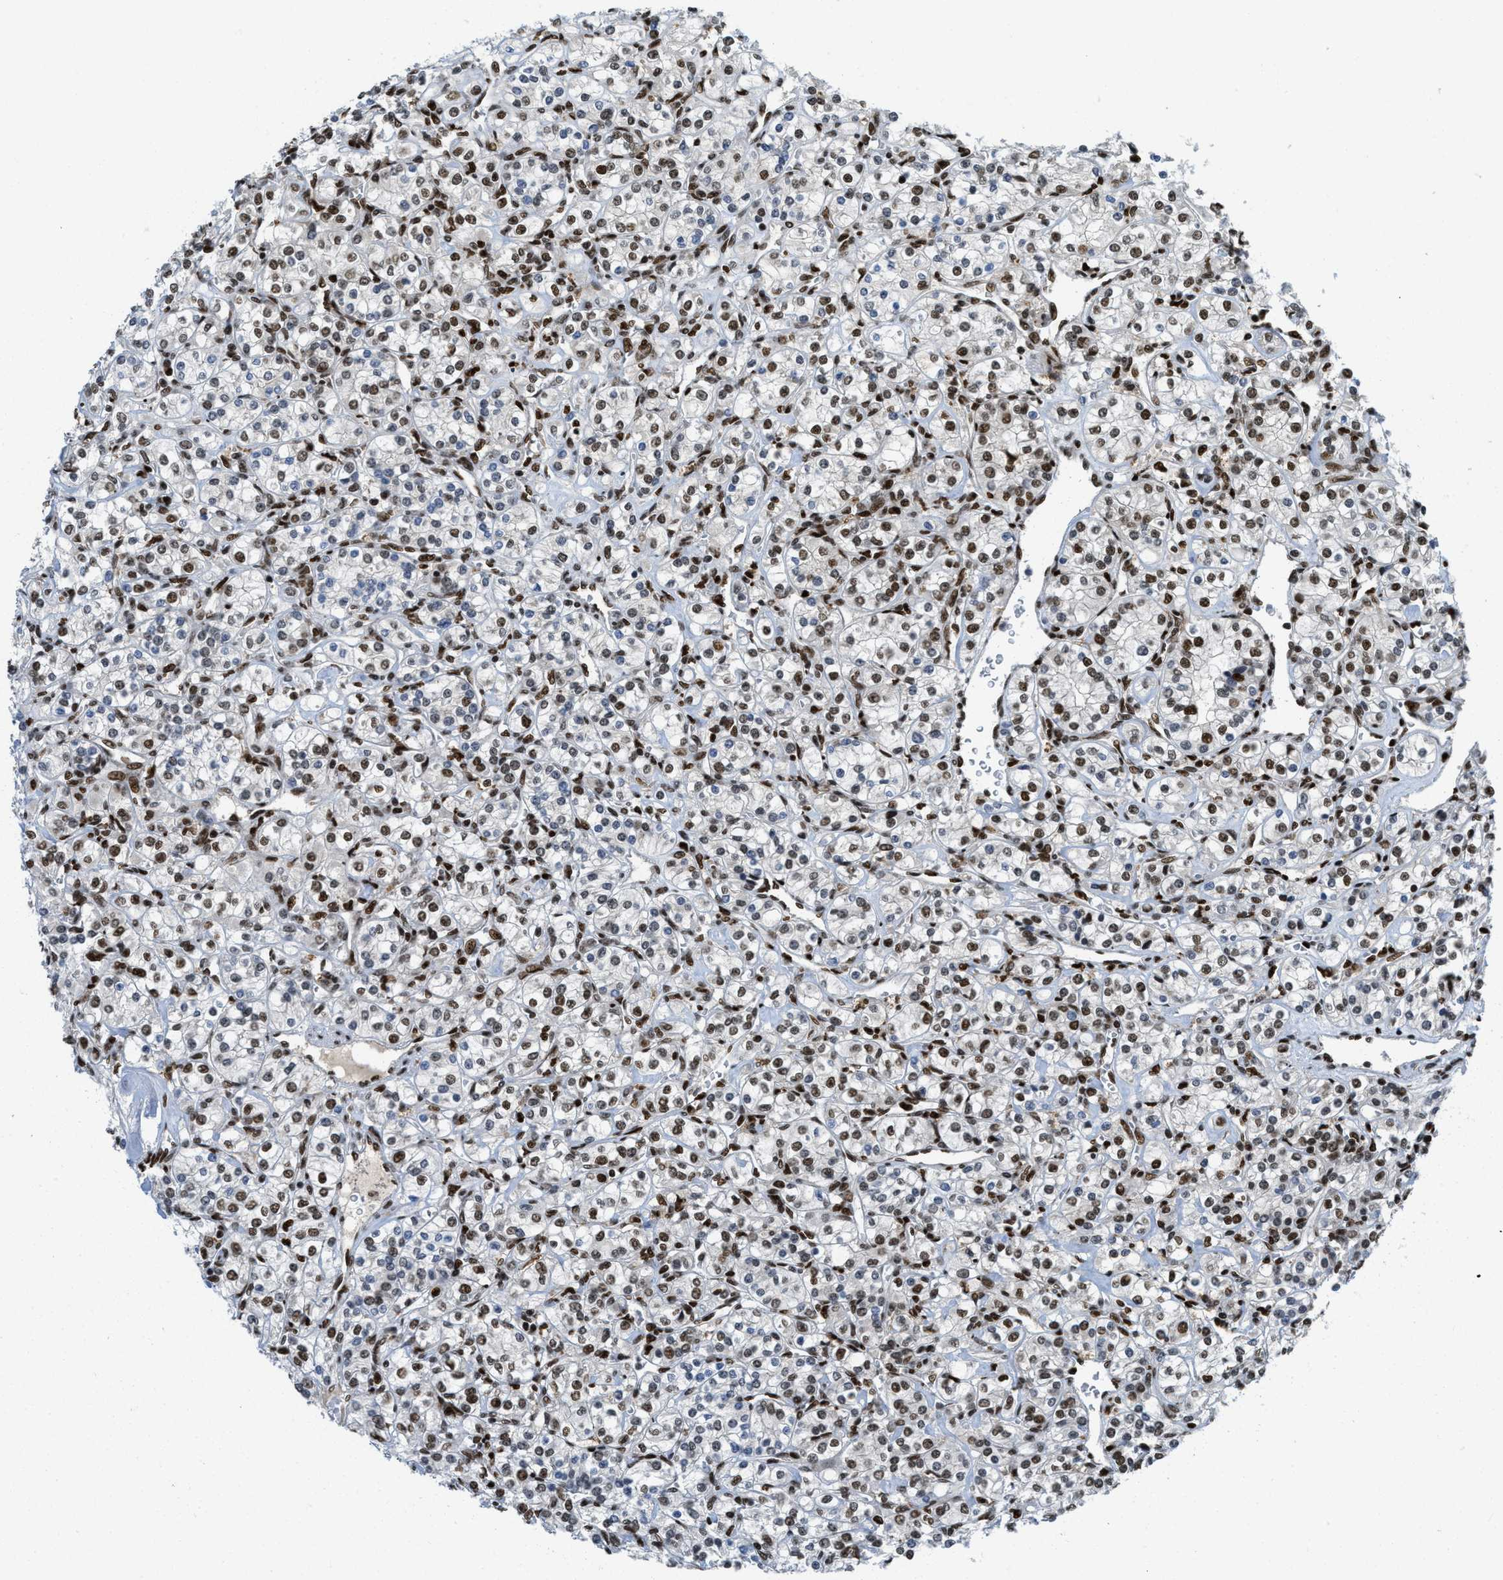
{"staining": {"intensity": "moderate", "quantity": ">75%", "location": "nuclear"}, "tissue": "renal cancer", "cell_type": "Tumor cells", "image_type": "cancer", "snomed": [{"axis": "morphology", "description": "Adenocarcinoma, NOS"}, {"axis": "topography", "description": "Kidney"}], "caption": "Immunohistochemistry (DAB) staining of human renal adenocarcinoma shows moderate nuclear protein expression in about >75% of tumor cells.", "gene": "RFX5", "patient": {"sex": "male", "age": 77}}